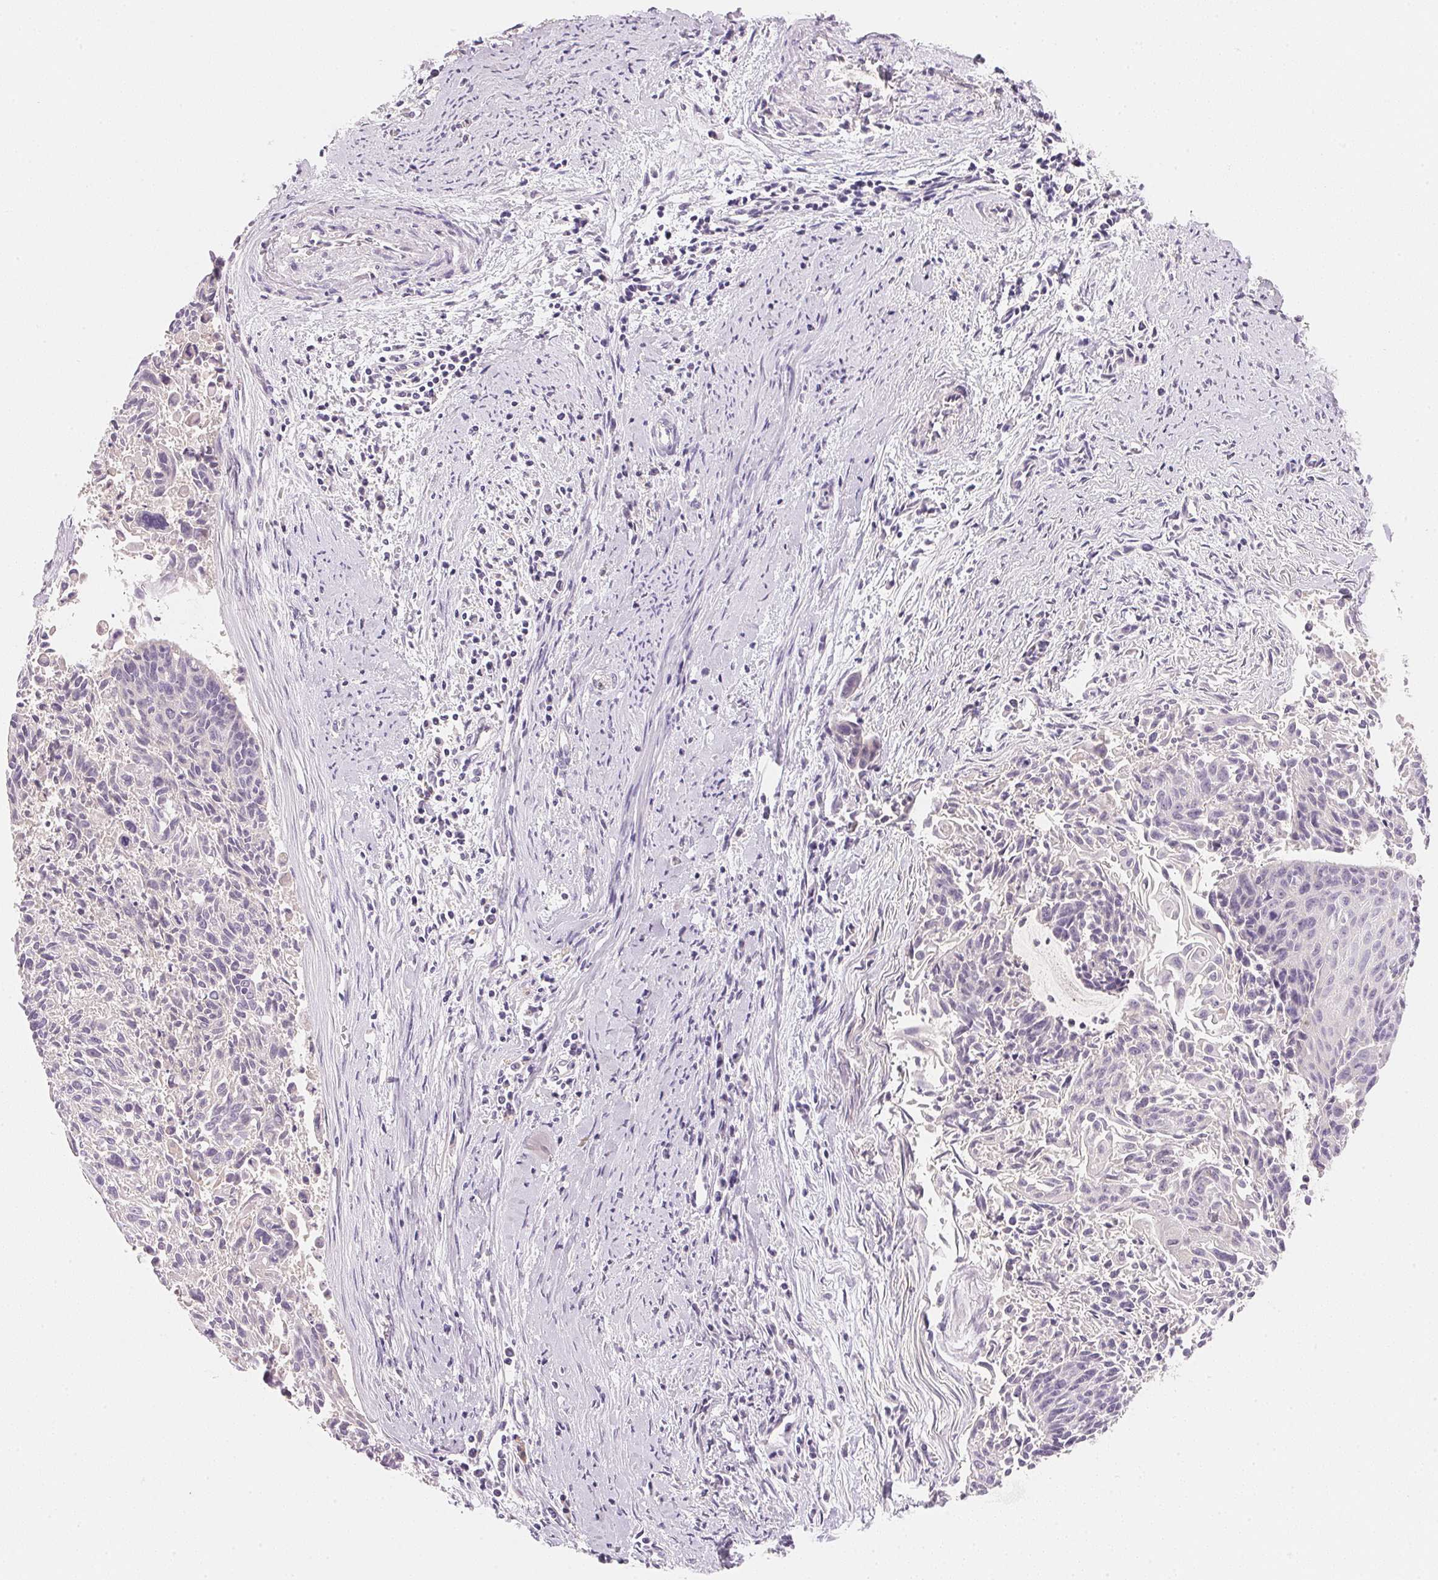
{"staining": {"intensity": "negative", "quantity": "none", "location": "none"}, "tissue": "cervical cancer", "cell_type": "Tumor cells", "image_type": "cancer", "snomed": [{"axis": "morphology", "description": "Squamous cell carcinoma, NOS"}, {"axis": "topography", "description": "Cervix"}], "caption": "A high-resolution histopathology image shows IHC staining of cervical cancer (squamous cell carcinoma), which exhibits no significant positivity in tumor cells. (Stains: DAB (3,3'-diaminobenzidine) immunohistochemistry with hematoxylin counter stain, Microscopy: brightfield microscopy at high magnification).", "gene": "MCOLN3", "patient": {"sex": "female", "age": 55}}